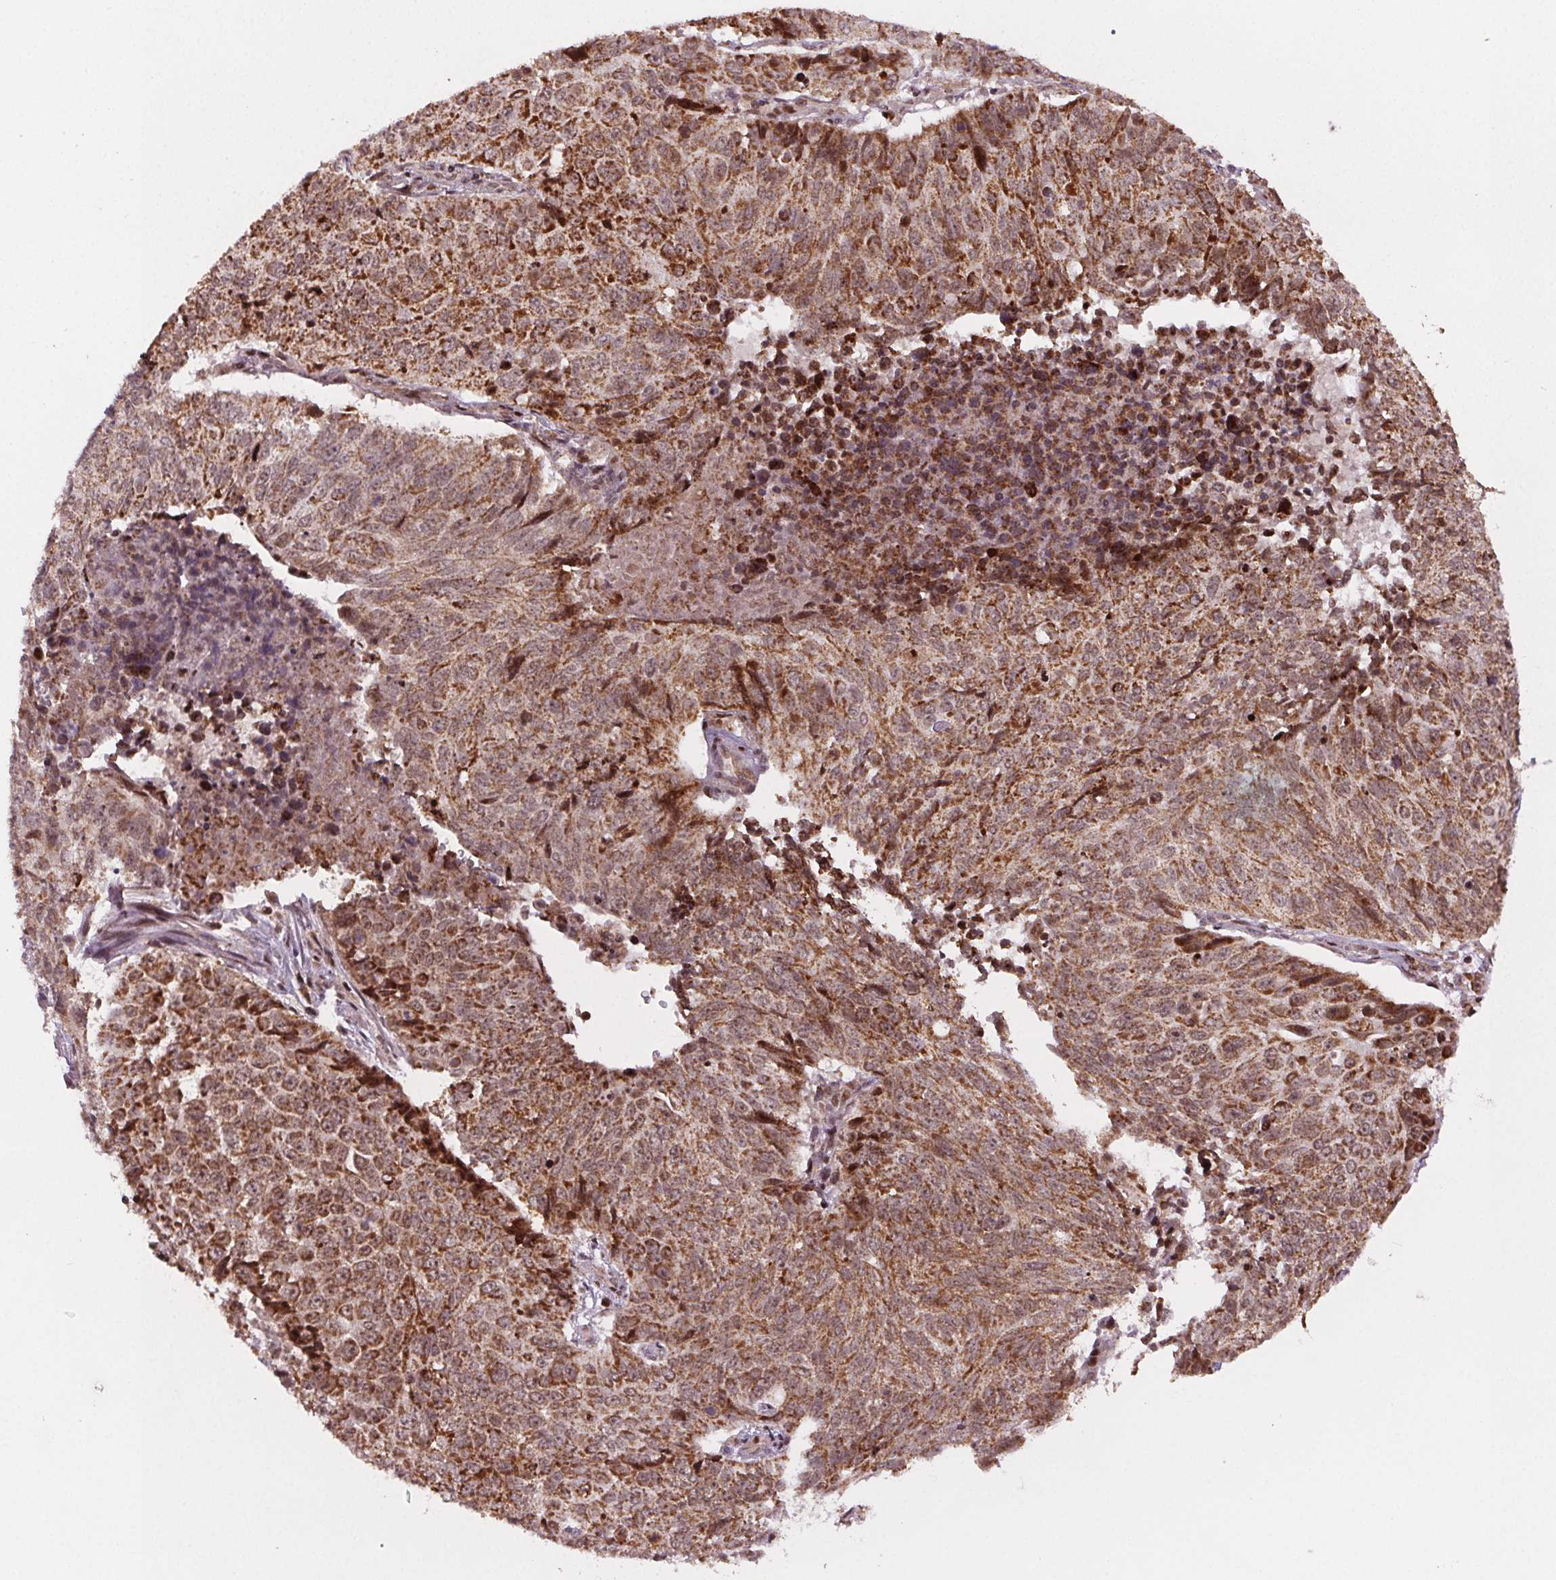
{"staining": {"intensity": "moderate", "quantity": ">75%", "location": "cytoplasmic/membranous,nuclear"}, "tissue": "lung cancer", "cell_type": "Tumor cells", "image_type": "cancer", "snomed": [{"axis": "morphology", "description": "Normal tissue, NOS"}, {"axis": "morphology", "description": "Squamous cell carcinoma, NOS"}, {"axis": "topography", "description": "Bronchus"}, {"axis": "topography", "description": "Lung"}], "caption": "Immunohistochemical staining of human lung cancer (squamous cell carcinoma) exhibits moderate cytoplasmic/membranous and nuclear protein expression in approximately >75% of tumor cells.", "gene": "SNRNP35", "patient": {"sex": "male", "age": 64}}